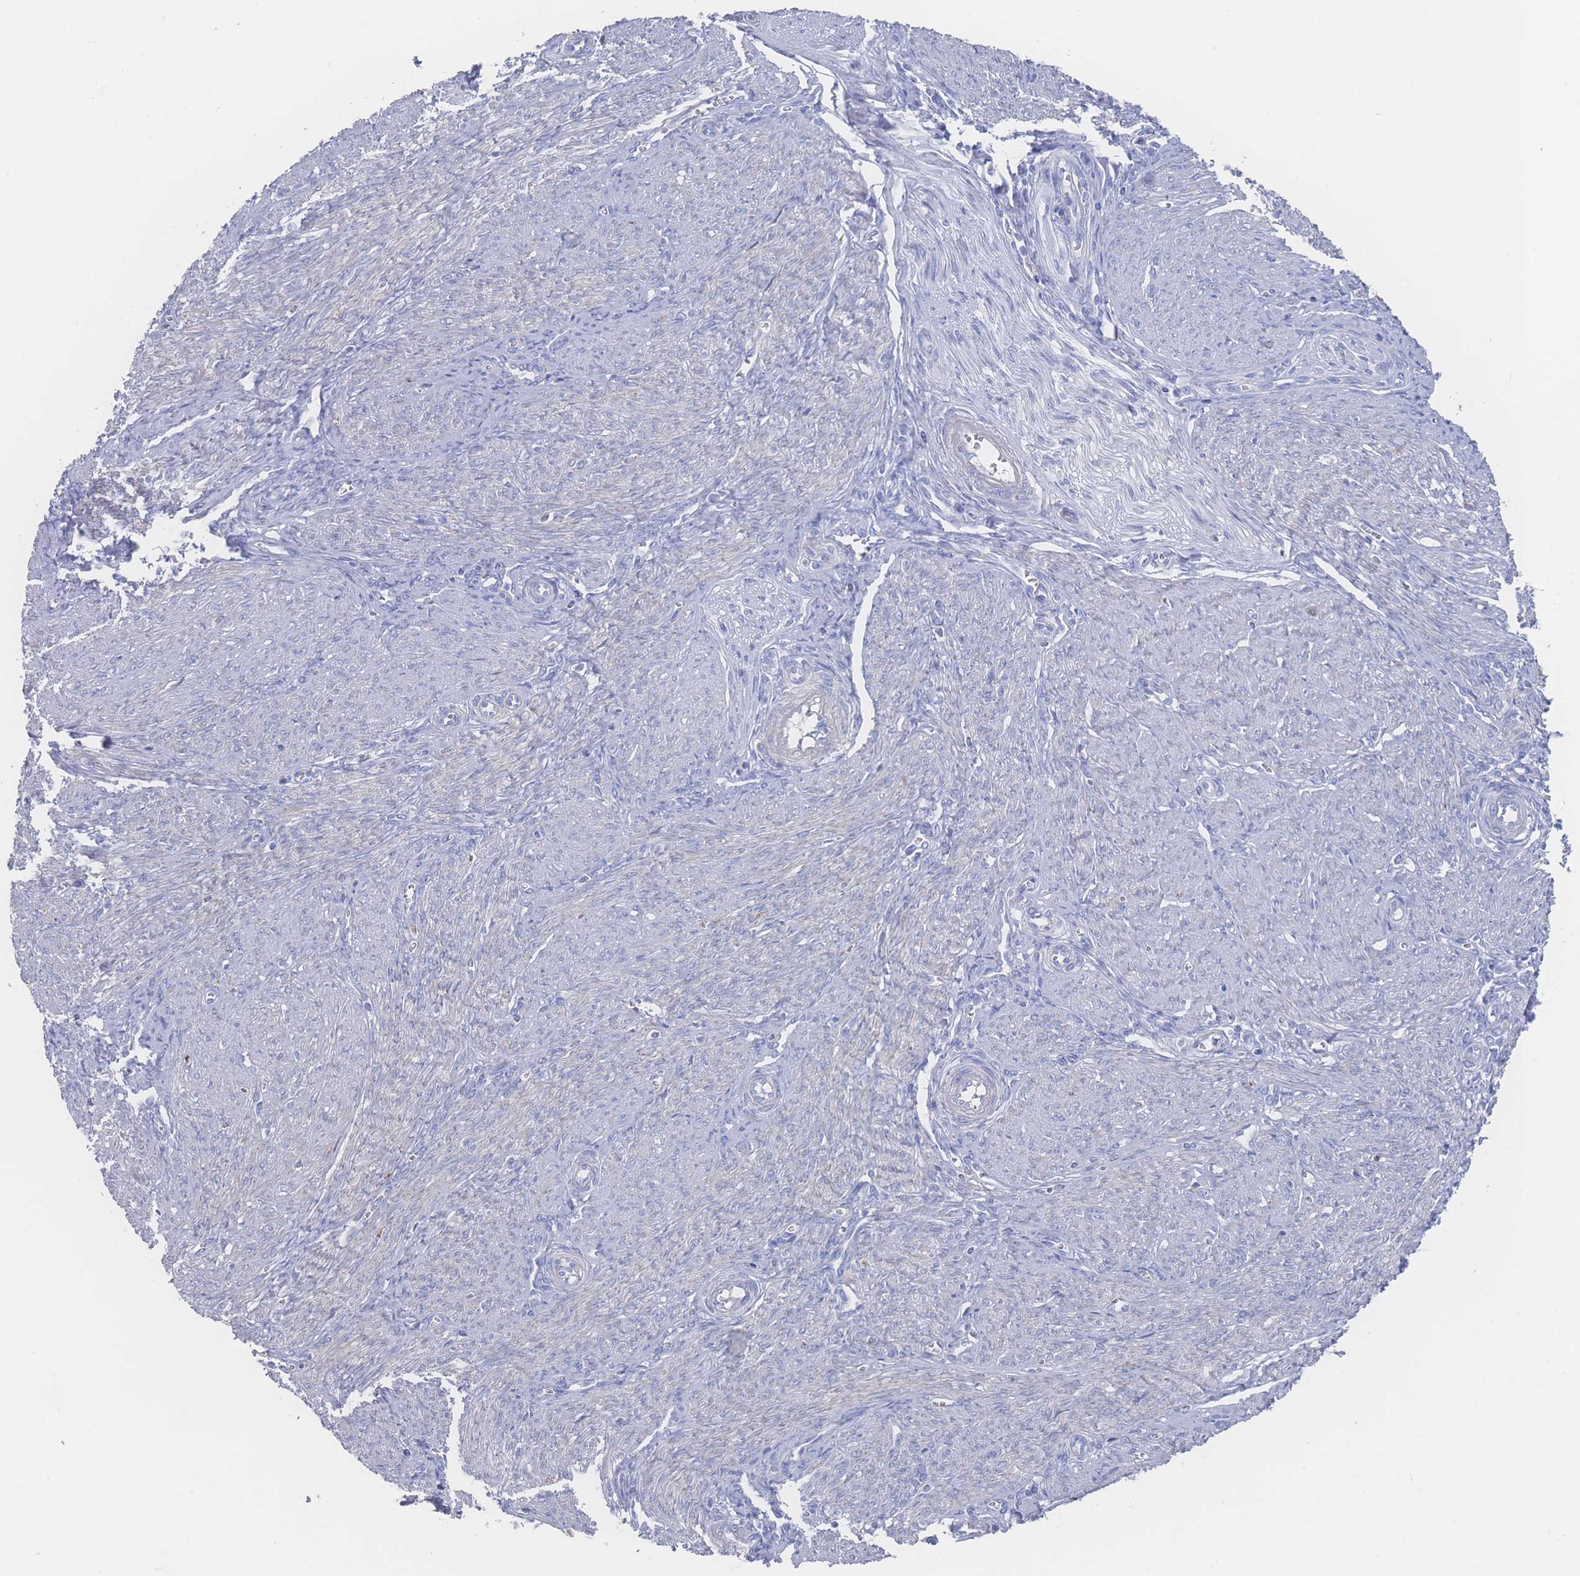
{"staining": {"intensity": "negative", "quantity": "none", "location": "none"}, "tissue": "endometrium", "cell_type": "Cells in endometrial stroma", "image_type": "normal", "snomed": [{"axis": "morphology", "description": "Normal tissue, NOS"}, {"axis": "topography", "description": "Endometrium"}], "caption": "Immunohistochemistry (IHC) image of benign endometrium: endometrium stained with DAB (3,3'-diaminobenzidine) displays no significant protein staining in cells in endometrial stroma.", "gene": "SNPH", "patient": {"sex": "female", "age": 44}}